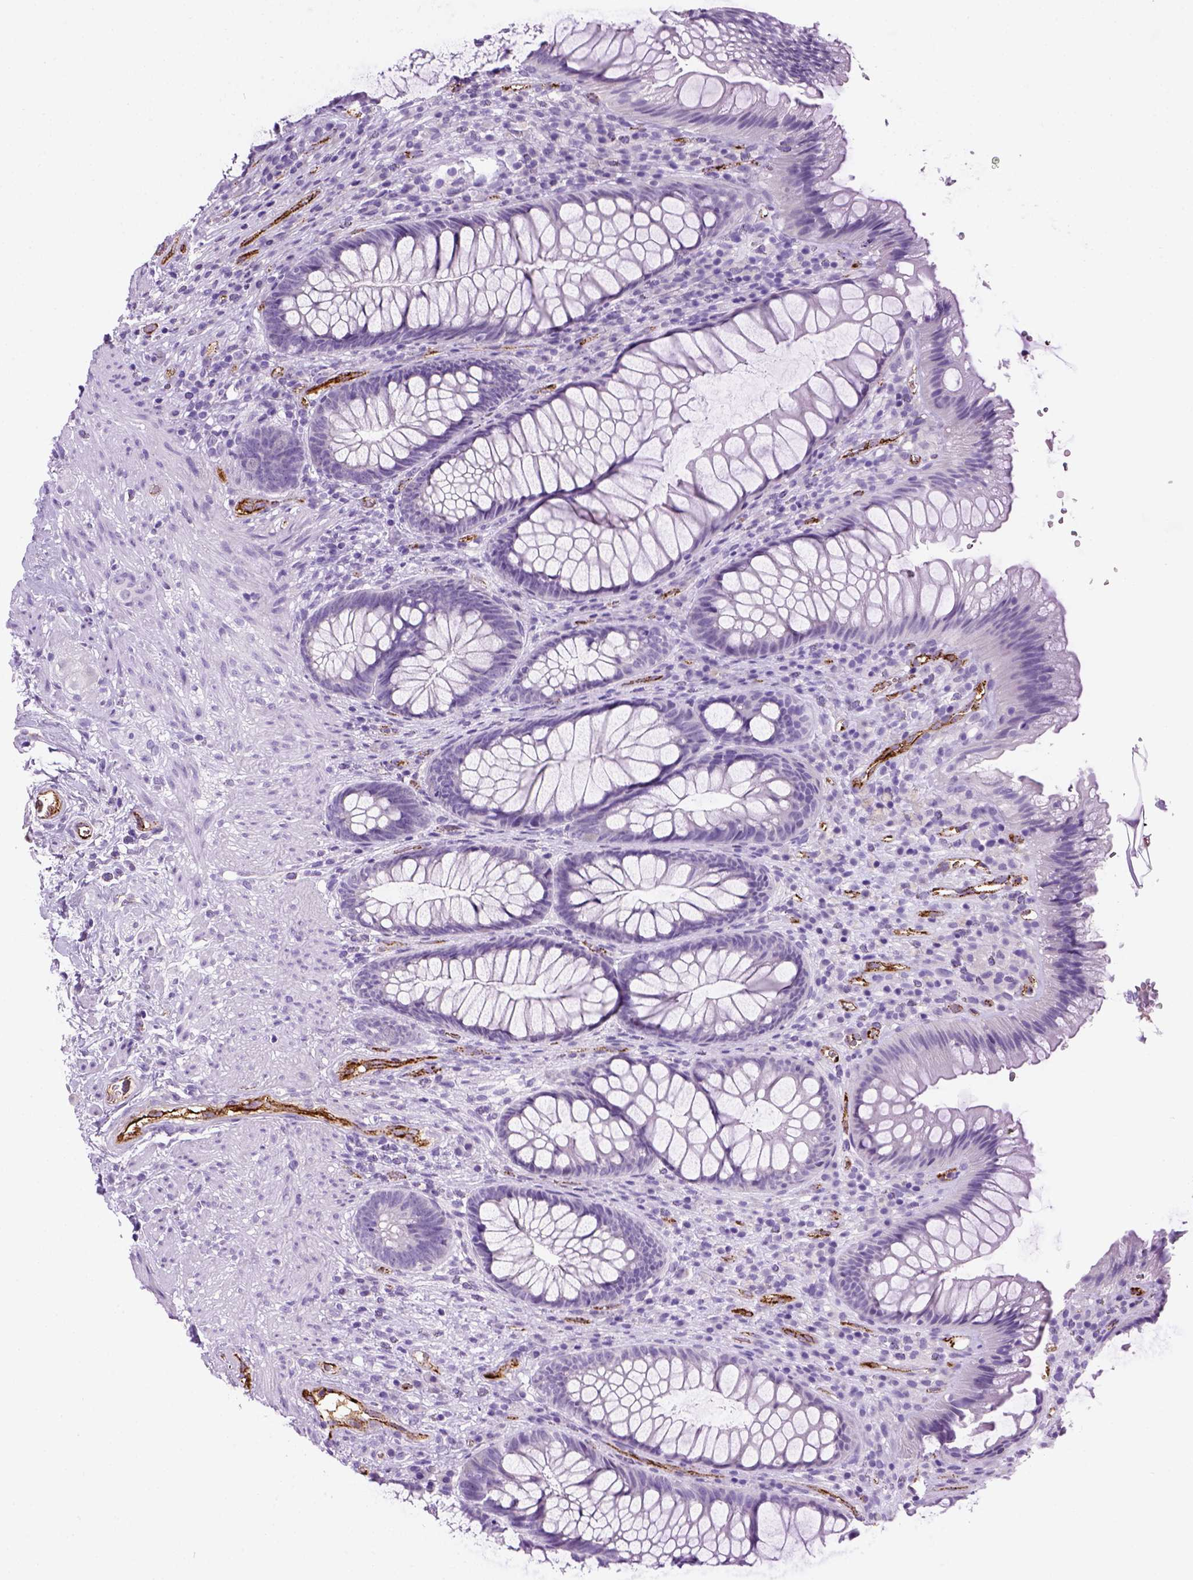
{"staining": {"intensity": "negative", "quantity": "none", "location": "none"}, "tissue": "rectum", "cell_type": "Glandular cells", "image_type": "normal", "snomed": [{"axis": "morphology", "description": "Normal tissue, NOS"}, {"axis": "topography", "description": "Smooth muscle"}, {"axis": "topography", "description": "Rectum"}], "caption": "A high-resolution image shows IHC staining of unremarkable rectum, which exhibits no significant staining in glandular cells.", "gene": "VWF", "patient": {"sex": "male", "age": 53}}